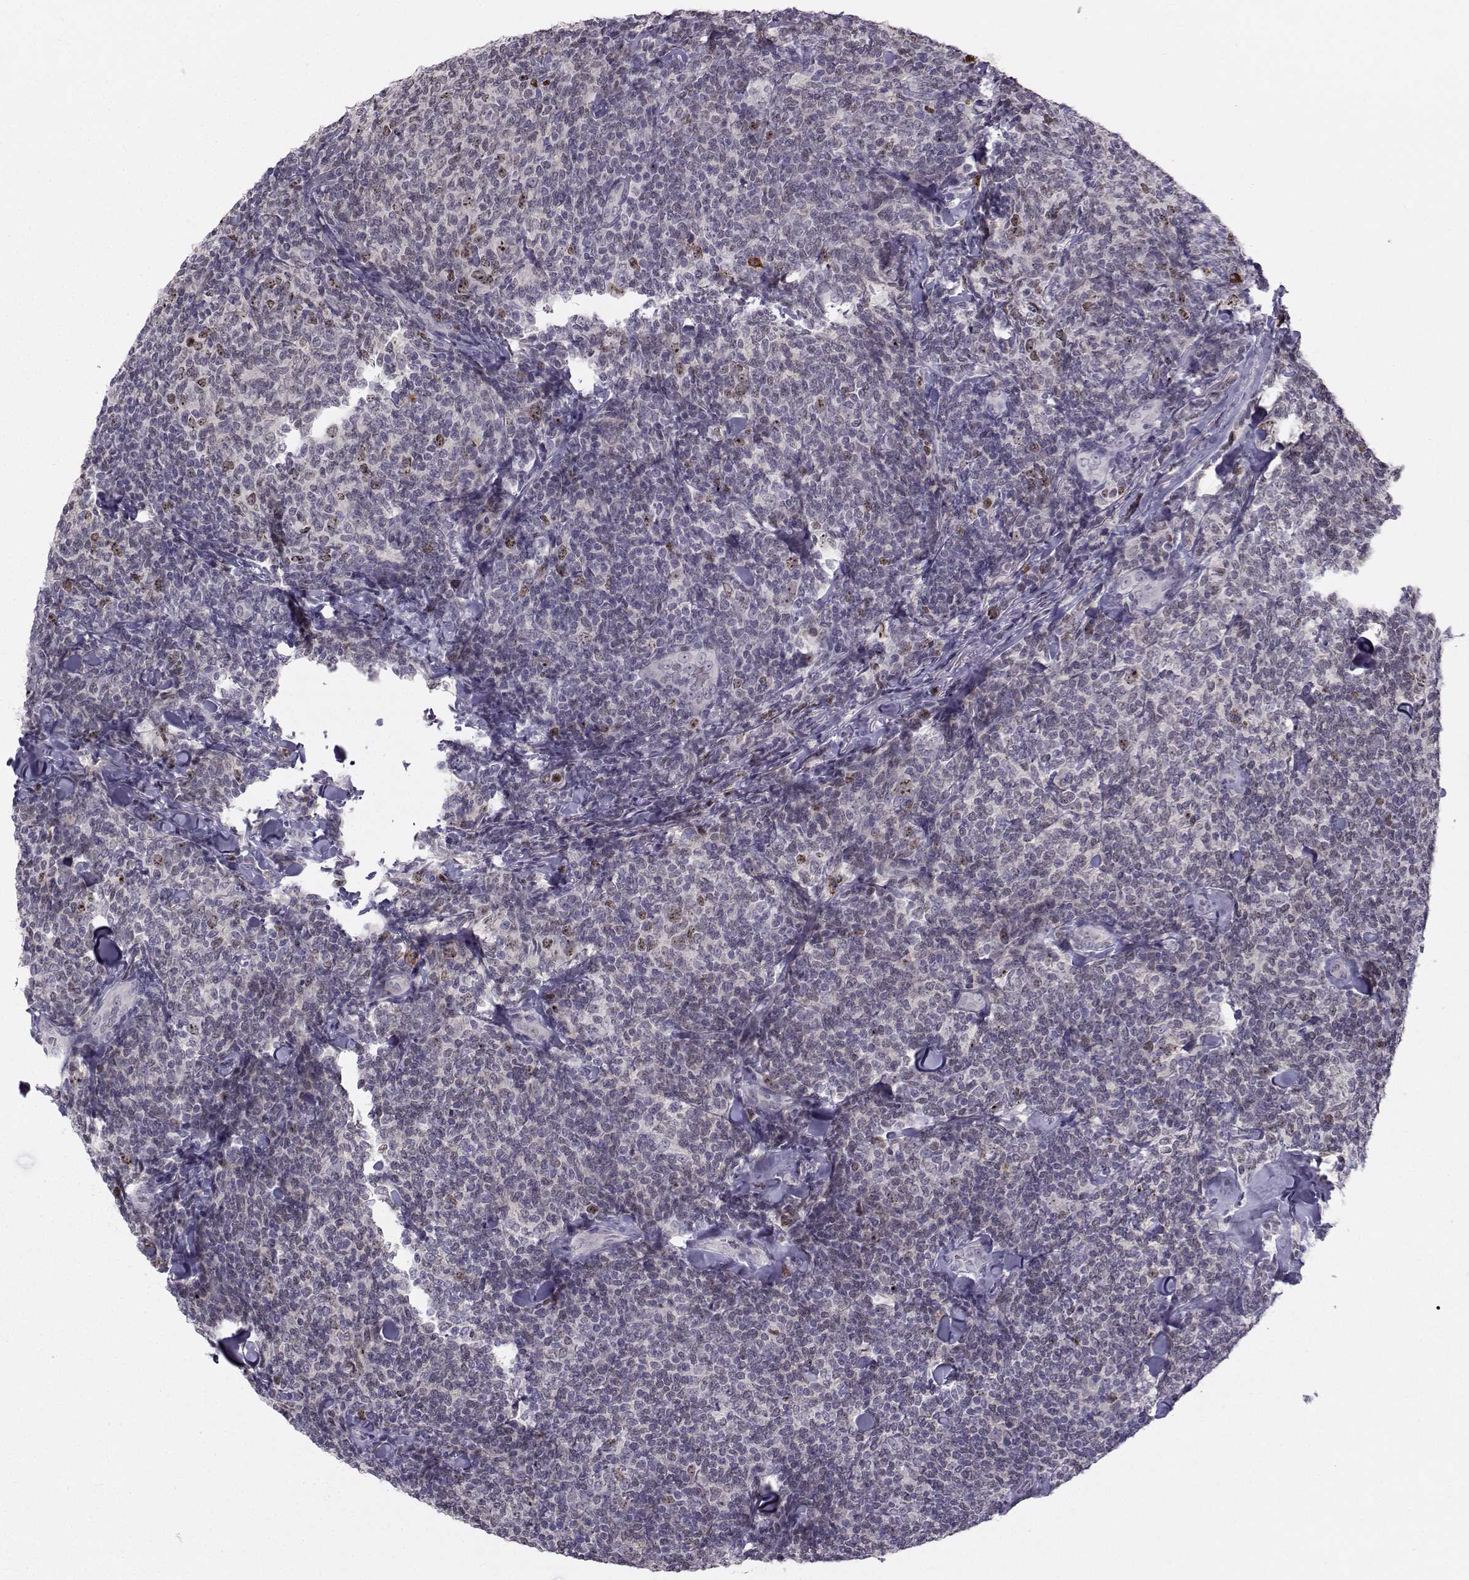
{"staining": {"intensity": "negative", "quantity": "none", "location": "none"}, "tissue": "lymphoma", "cell_type": "Tumor cells", "image_type": "cancer", "snomed": [{"axis": "morphology", "description": "Malignant lymphoma, non-Hodgkin's type, Low grade"}, {"axis": "topography", "description": "Lymph node"}], "caption": "This histopathology image is of lymphoma stained with immunohistochemistry (IHC) to label a protein in brown with the nuclei are counter-stained blue. There is no staining in tumor cells.", "gene": "LRP8", "patient": {"sex": "female", "age": 56}}